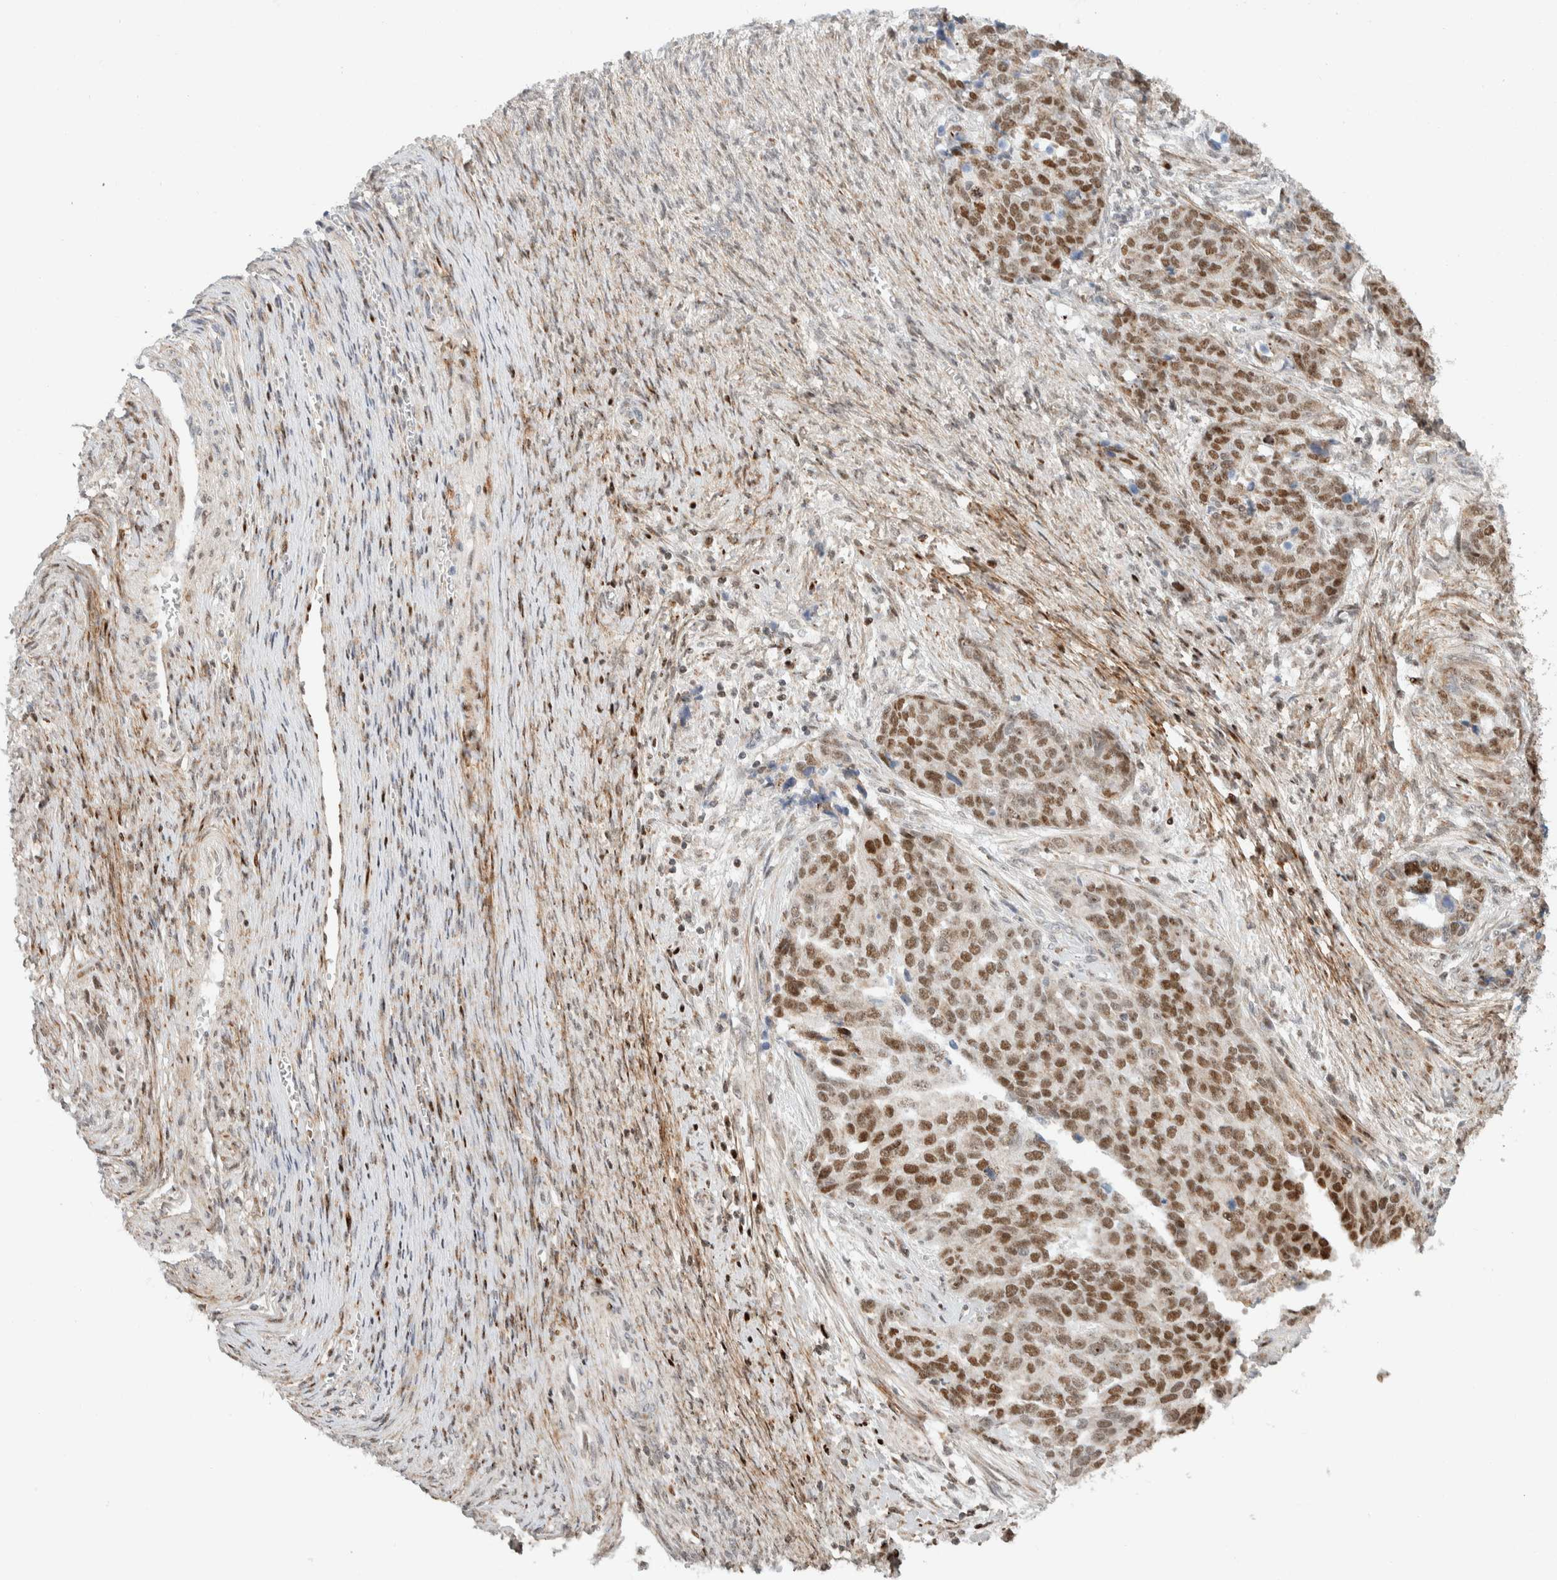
{"staining": {"intensity": "moderate", "quantity": ">75%", "location": "nuclear"}, "tissue": "ovarian cancer", "cell_type": "Tumor cells", "image_type": "cancer", "snomed": [{"axis": "morphology", "description": "Cystadenocarcinoma, serous, NOS"}, {"axis": "topography", "description": "Ovary"}], "caption": "Immunohistochemistry image of neoplastic tissue: human ovarian cancer (serous cystadenocarcinoma) stained using immunohistochemistry (IHC) reveals medium levels of moderate protein expression localized specifically in the nuclear of tumor cells, appearing as a nuclear brown color.", "gene": "TSPAN32", "patient": {"sex": "female", "age": 44}}